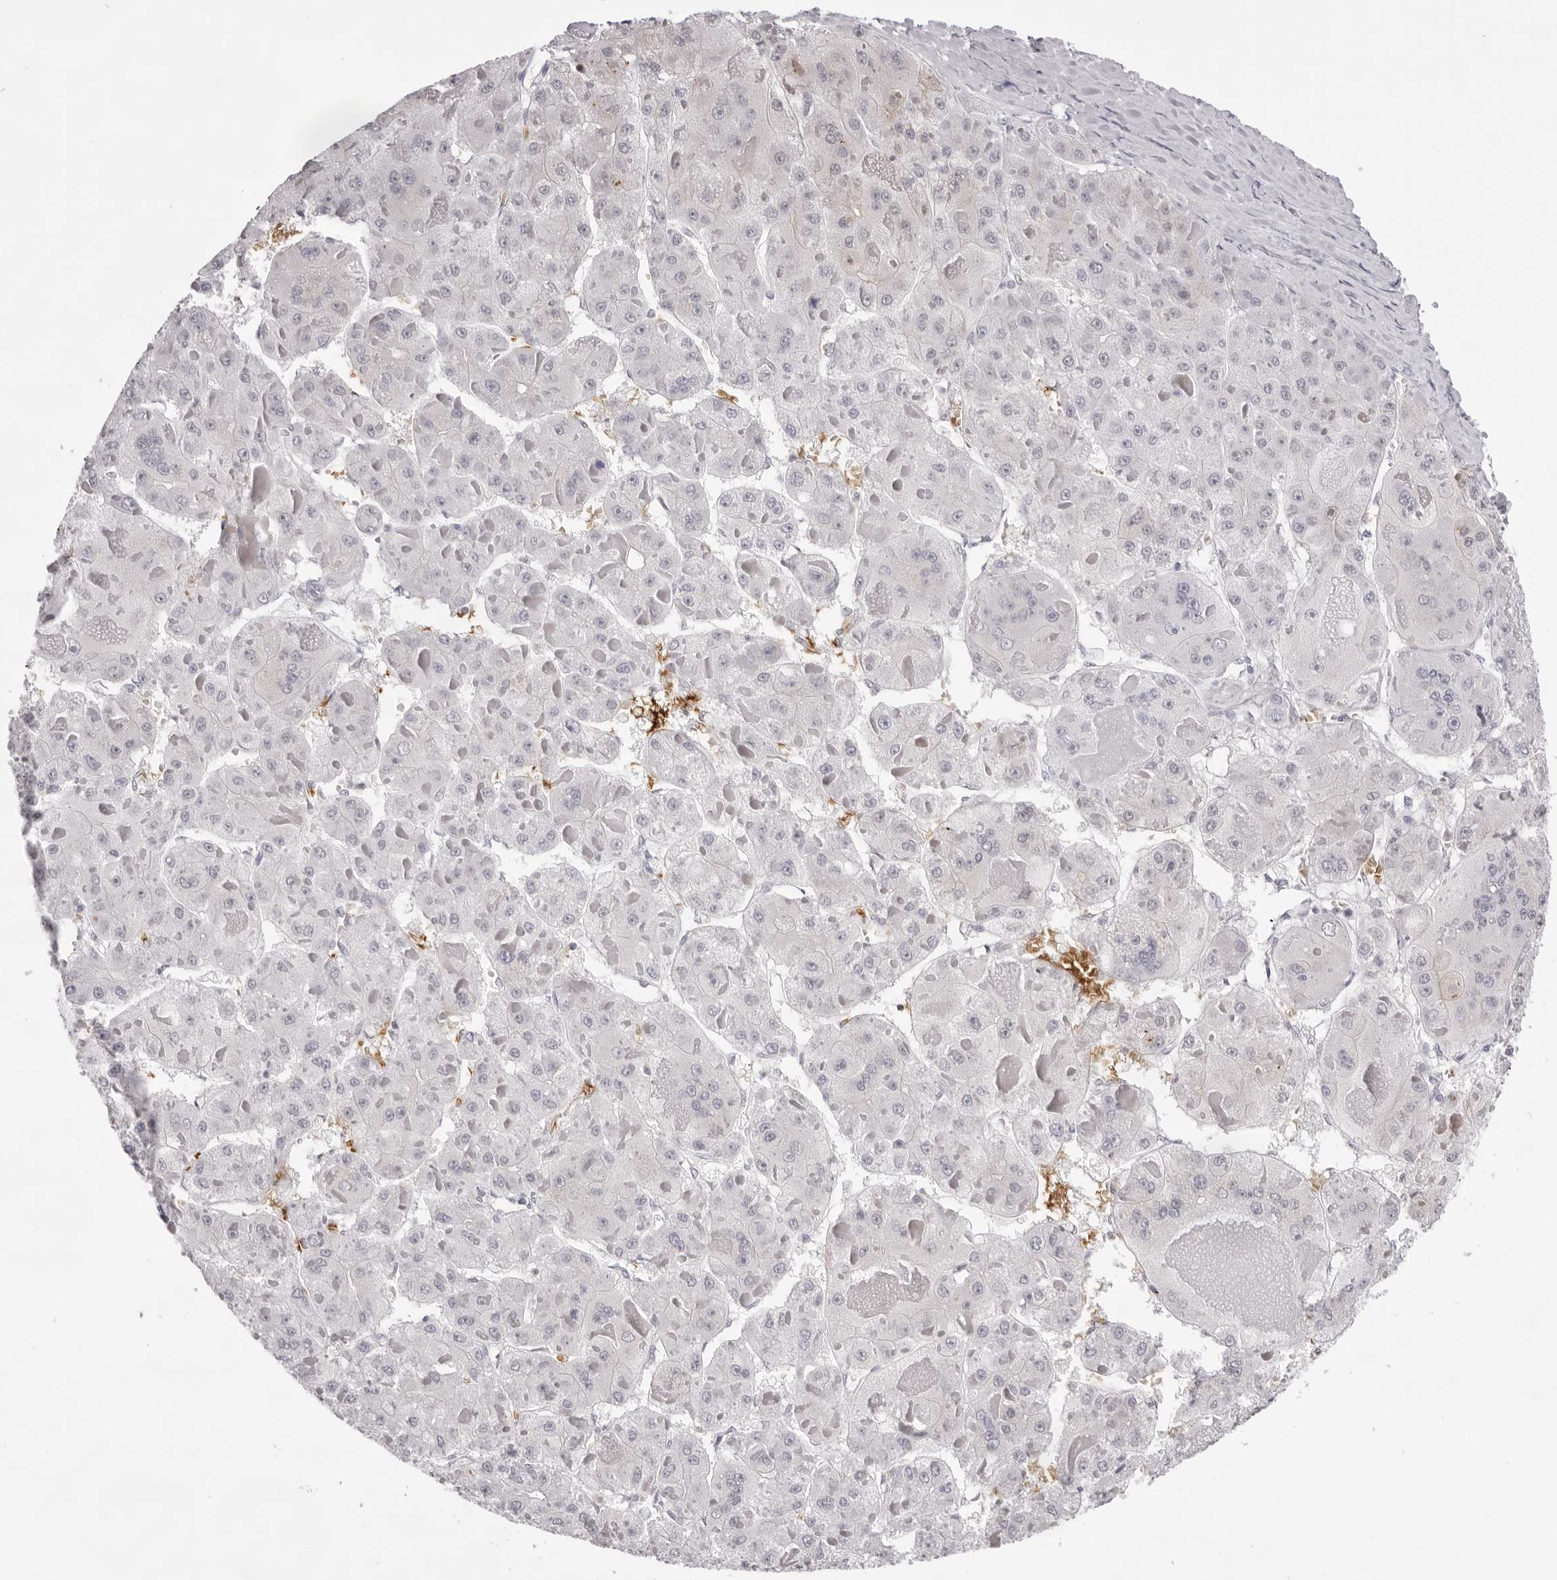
{"staining": {"intensity": "negative", "quantity": "none", "location": "none"}, "tissue": "liver cancer", "cell_type": "Tumor cells", "image_type": "cancer", "snomed": [{"axis": "morphology", "description": "Carcinoma, Hepatocellular, NOS"}, {"axis": "topography", "description": "Liver"}], "caption": "Image shows no protein expression in tumor cells of liver cancer (hepatocellular carcinoma) tissue.", "gene": "SPTA1", "patient": {"sex": "female", "age": 73}}